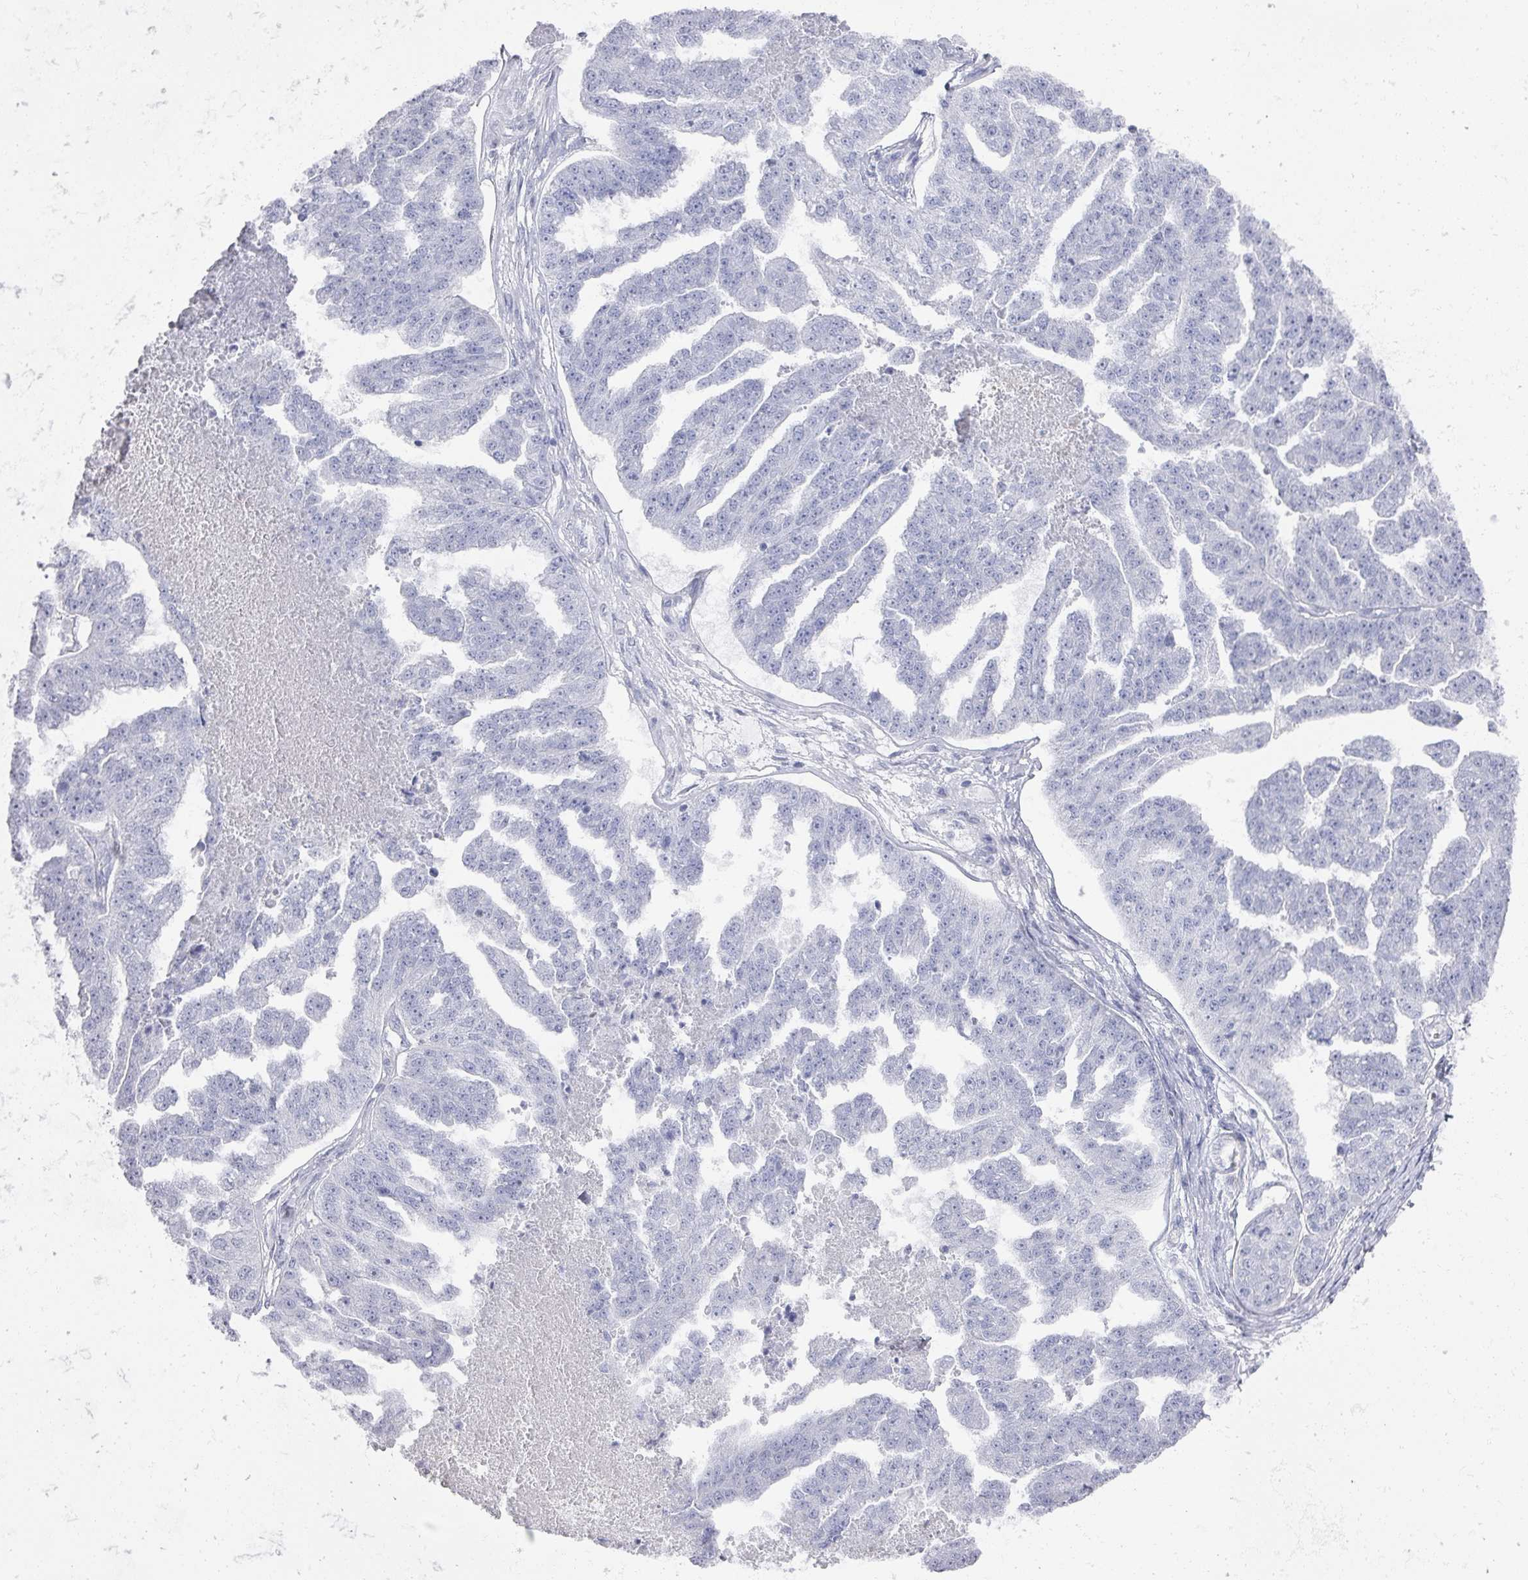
{"staining": {"intensity": "negative", "quantity": "none", "location": "none"}, "tissue": "ovarian cancer", "cell_type": "Tumor cells", "image_type": "cancer", "snomed": [{"axis": "morphology", "description": "Cystadenocarcinoma, serous, NOS"}, {"axis": "topography", "description": "Ovary"}], "caption": "Immunohistochemical staining of ovarian cancer exhibits no significant expression in tumor cells. The staining is performed using DAB (3,3'-diaminobenzidine) brown chromogen with nuclei counter-stained in using hematoxylin.", "gene": "OMG", "patient": {"sex": "female", "age": 58}}